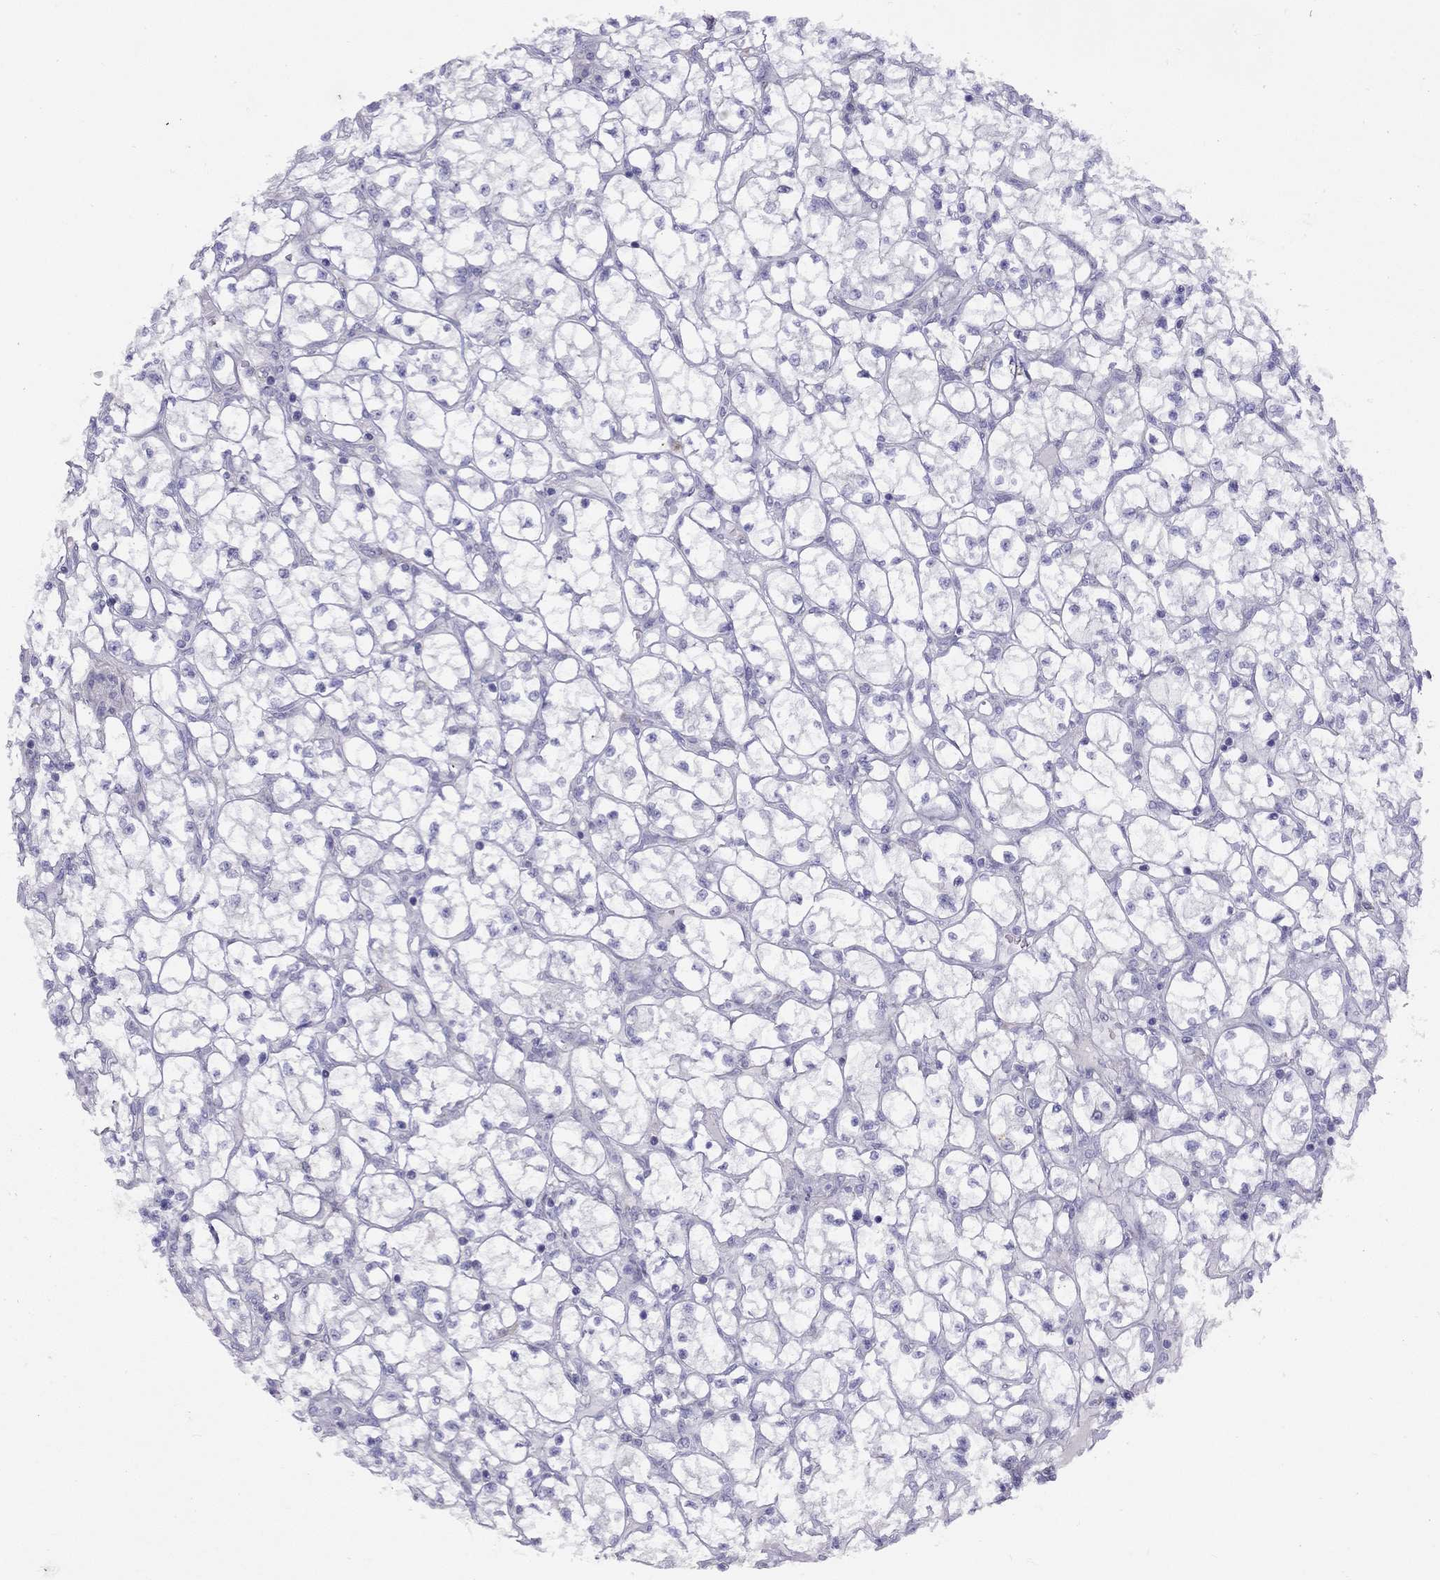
{"staining": {"intensity": "negative", "quantity": "none", "location": "none"}, "tissue": "renal cancer", "cell_type": "Tumor cells", "image_type": "cancer", "snomed": [{"axis": "morphology", "description": "Adenocarcinoma, NOS"}, {"axis": "topography", "description": "Kidney"}], "caption": "Immunohistochemistry of human adenocarcinoma (renal) shows no positivity in tumor cells. Brightfield microscopy of immunohistochemistry (IHC) stained with DAB (3,3'-diaminobenzidine) (brown) and hematoxylin (blue), captured at high magnification.", "gene": "CPNE4", "patient": {"sex": "female", "age": 64}}